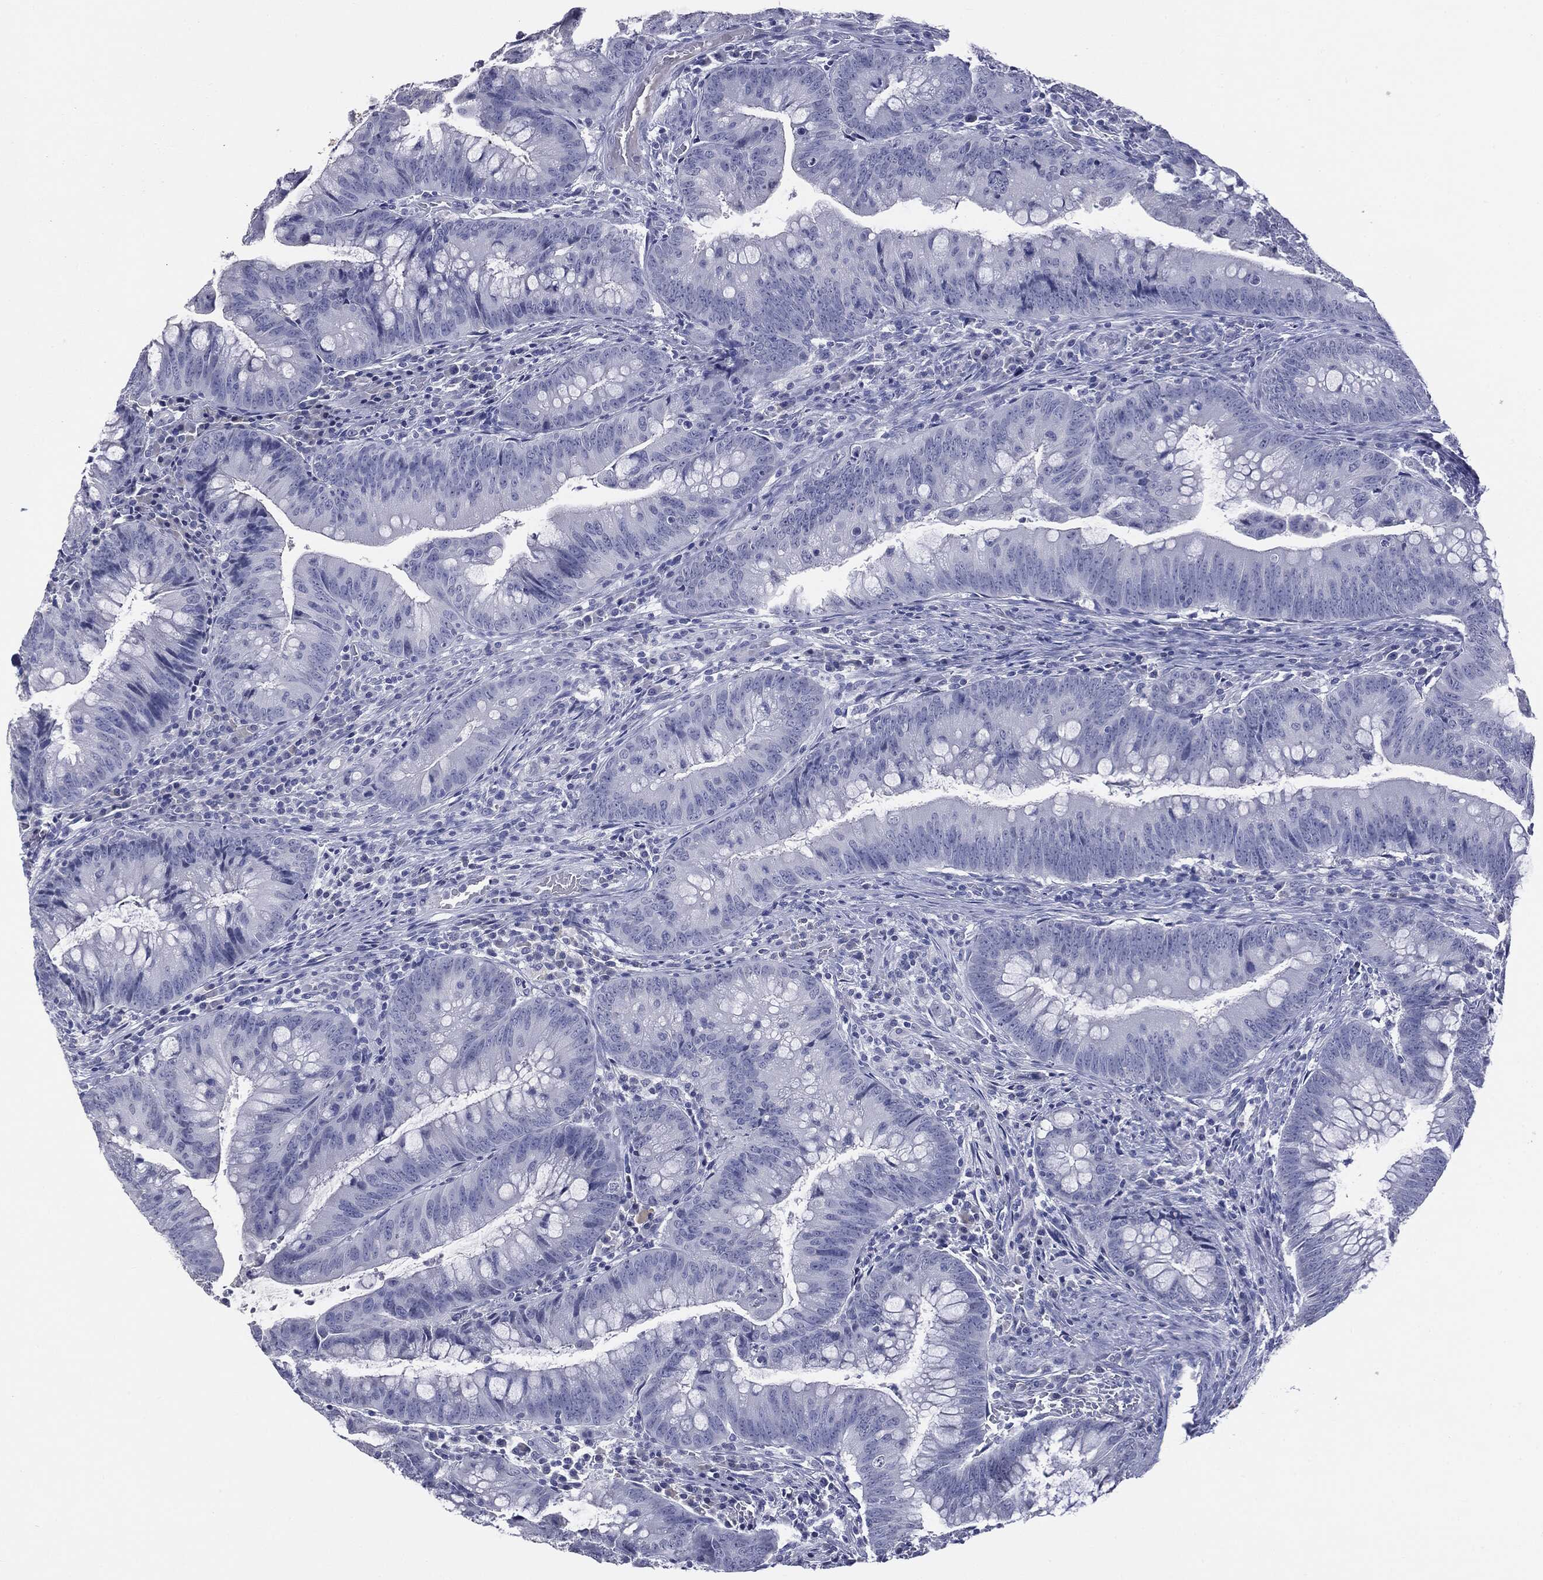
{"staining": {"intensity": "negative", "quantity": "none", "location": "none"}, "tissue": "colorectal cancer", "cell_type": "Tumor cells", "image_type": "cancer", "snomed": [{"axis": "morphology", "description": "Adenocarcinoma, NOS"}, {"axis": "topography", "description": "Colon"}], "caption": "The micrograph reveals no significant expression in tumor cells of colorectal adenocarcinoma.", "gene": "TSHB", "patient": {"sex": "male", "age": 62}}